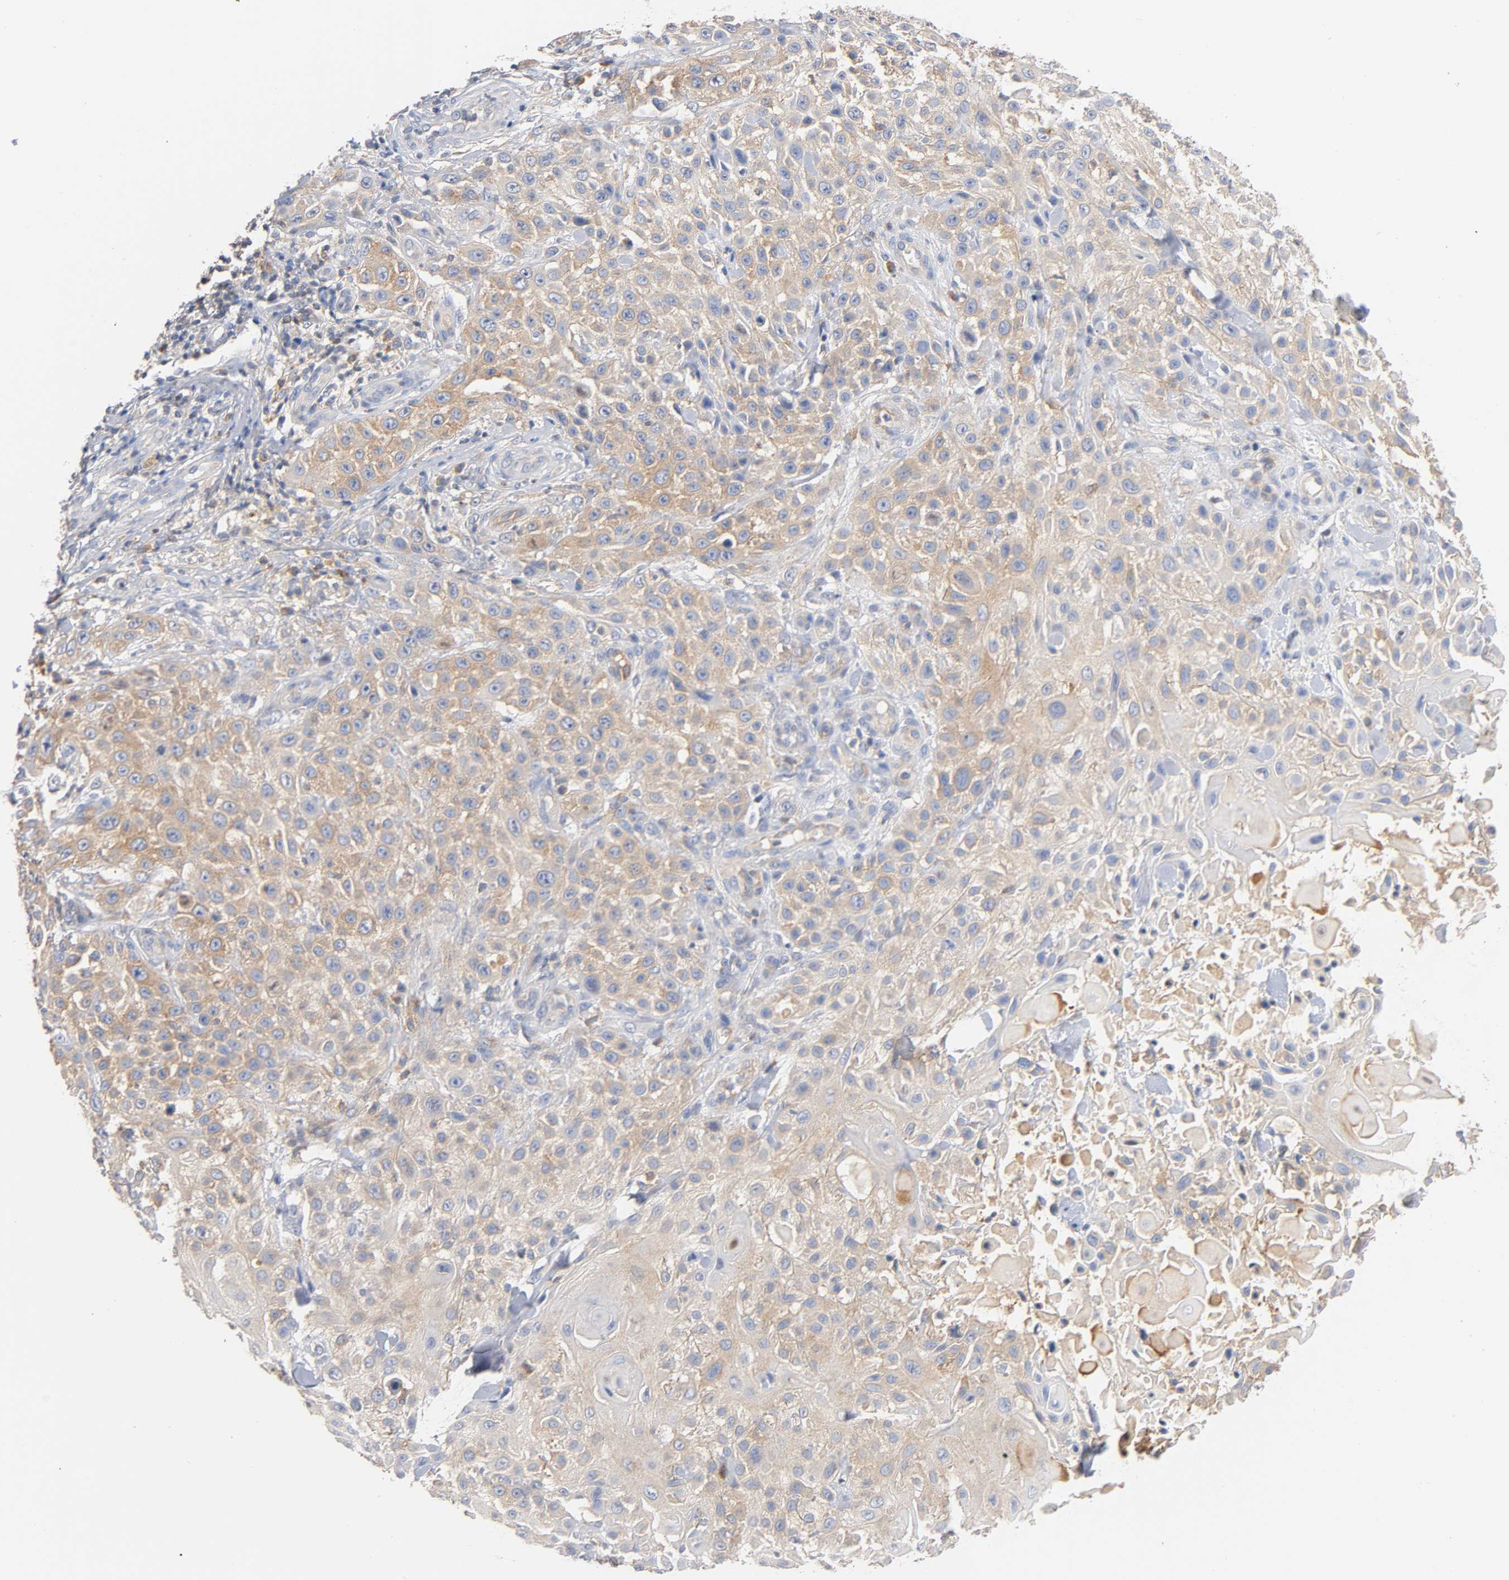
{"staining": {"intensity": "moderate", "quantity": ">75%", "location": "cytoplasmic/membranous"}, "tissue": "skin cancer", "cell_type": "Tumor cells", "image_type": "cancer", "snomed": [{"axis": "morphology", "description": "Squamous cell carcinoma, NOS"}, {"axis": "topography", "description": "Skin"}], "caption": "Approximately >75% of tumor cells in skin cancer (squamous cell carcinoma) display moderate cytoplasmic/membranous protein staining as visualized by brown immunohistochemical staining.", "gene": "MALT1", "patient": {"sex": "female", "age": 42}}